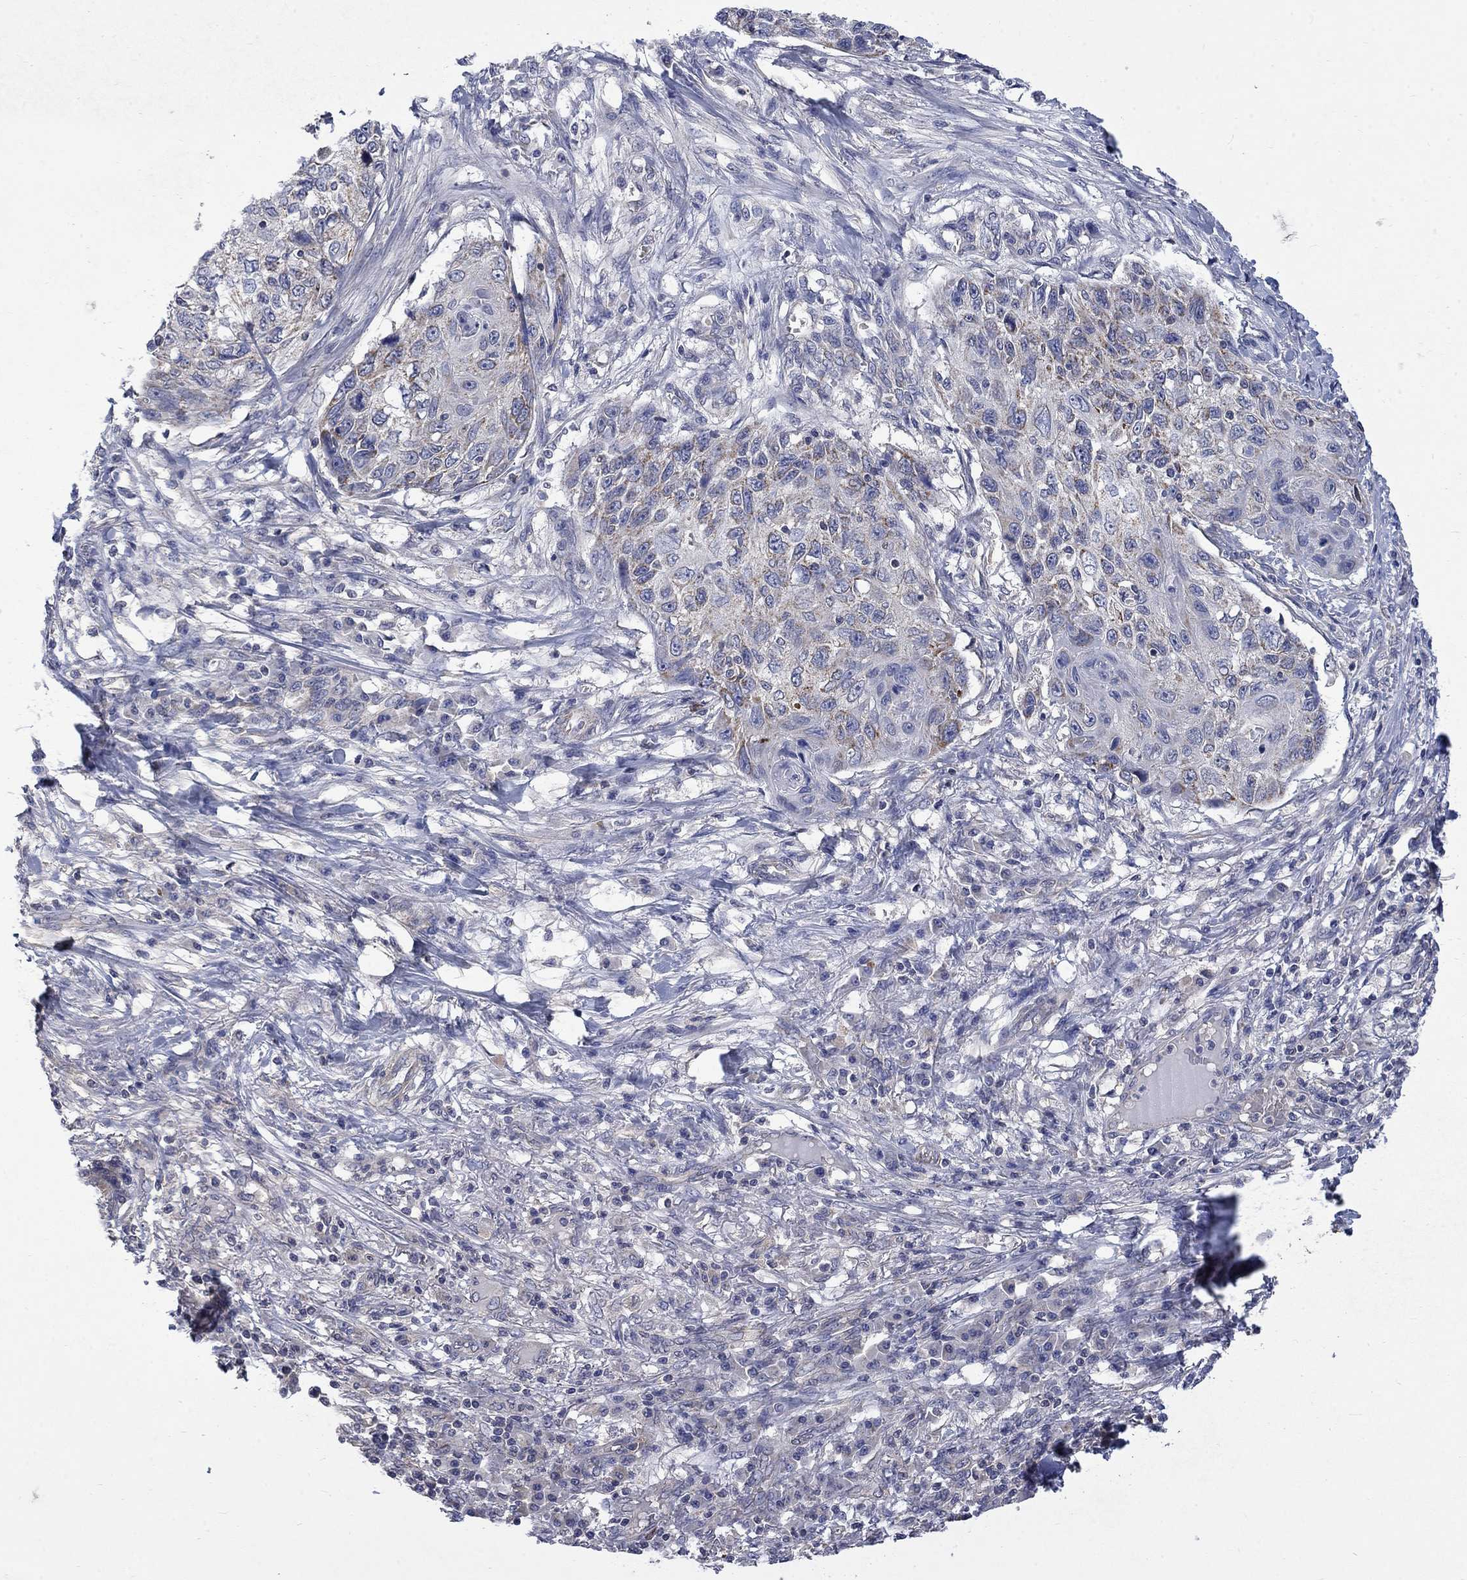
{"staining": {"intensity": "moderate", "quantity": "25%-75%", "location": "cytoplasmic/membranous"}, "tissue": "skin cancer", "cell_type": "Tumor cells", "image_type": "cancer", "snomed": [{"axis": "morphology", "description": "Squamous cell carcinoma, NOS"}, {"axis": "topography", "description": "Skin"}], "caption": "Human skin cancer stained with a protein marker reveals moderate staining in tumor cells.", "gene": "HSPA12A", "patient": {"sex": "male", "age": 92}}